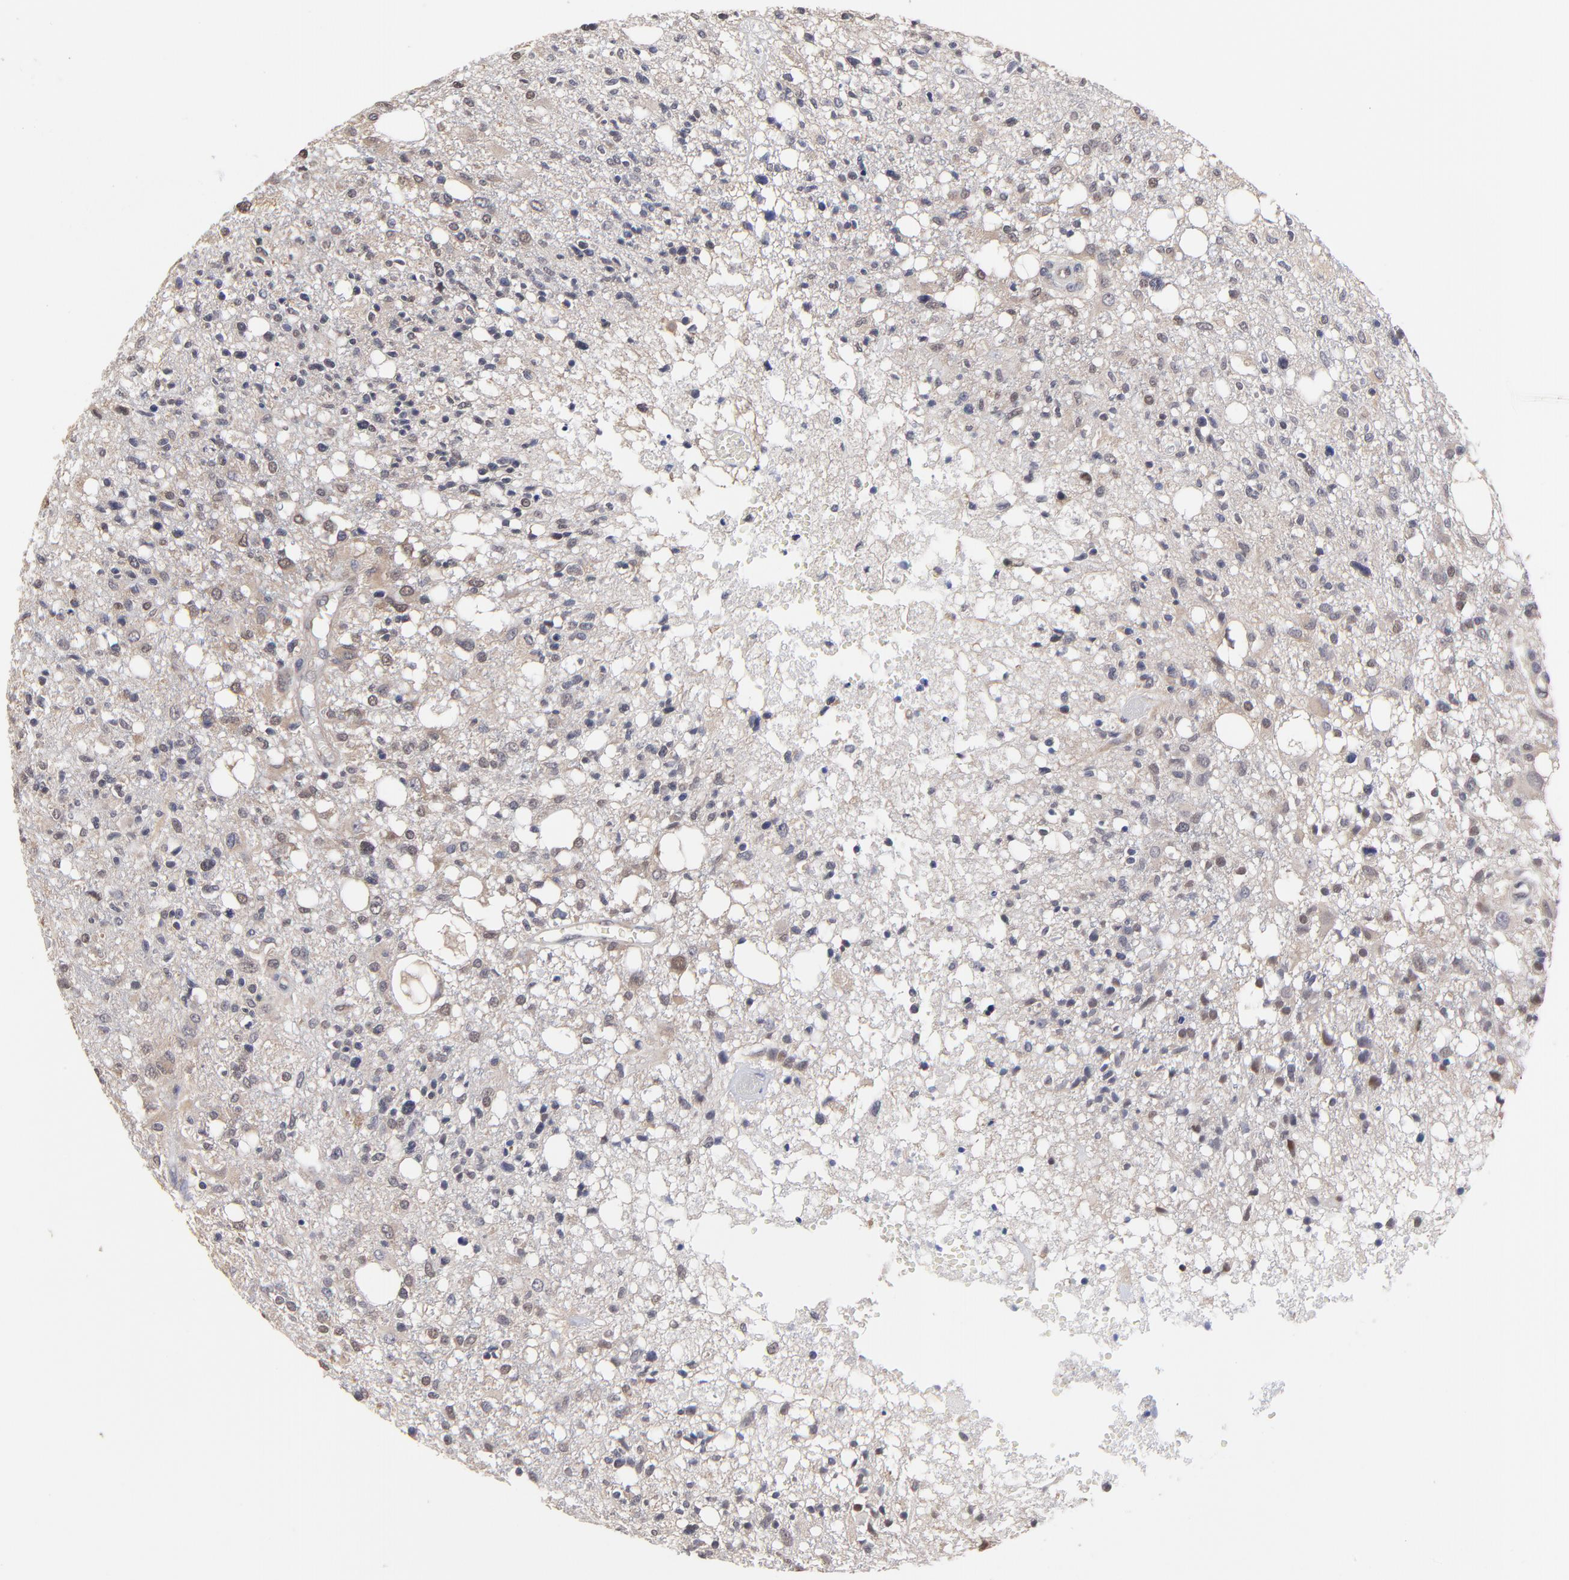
{"staining": {"intensity": "weak", "quantity": "<25%", "location": "cytoplasmic/membranous"}, "tissue": "glioma", "cell_type": "Tumor cells", "image_type": "cancer", "snomed": [{"axis": "morphology", "description": "Glioma, malignant, High grade"}, {"axis": "topography", "description": "Cerebral cortex"}], "caption": "Immunohistochemistry (IHC) histopathology image of human glioma stained for a protein (brown), which exhibits no staining in tumor cells. (Stains: DAB immunohistochemistry (IHC) with hematoxylin counter stain, Microscopy: brightfield microscopy at high magnification).", "gene": "CCT2", "patient": {"sex": "male", "age": 76}}